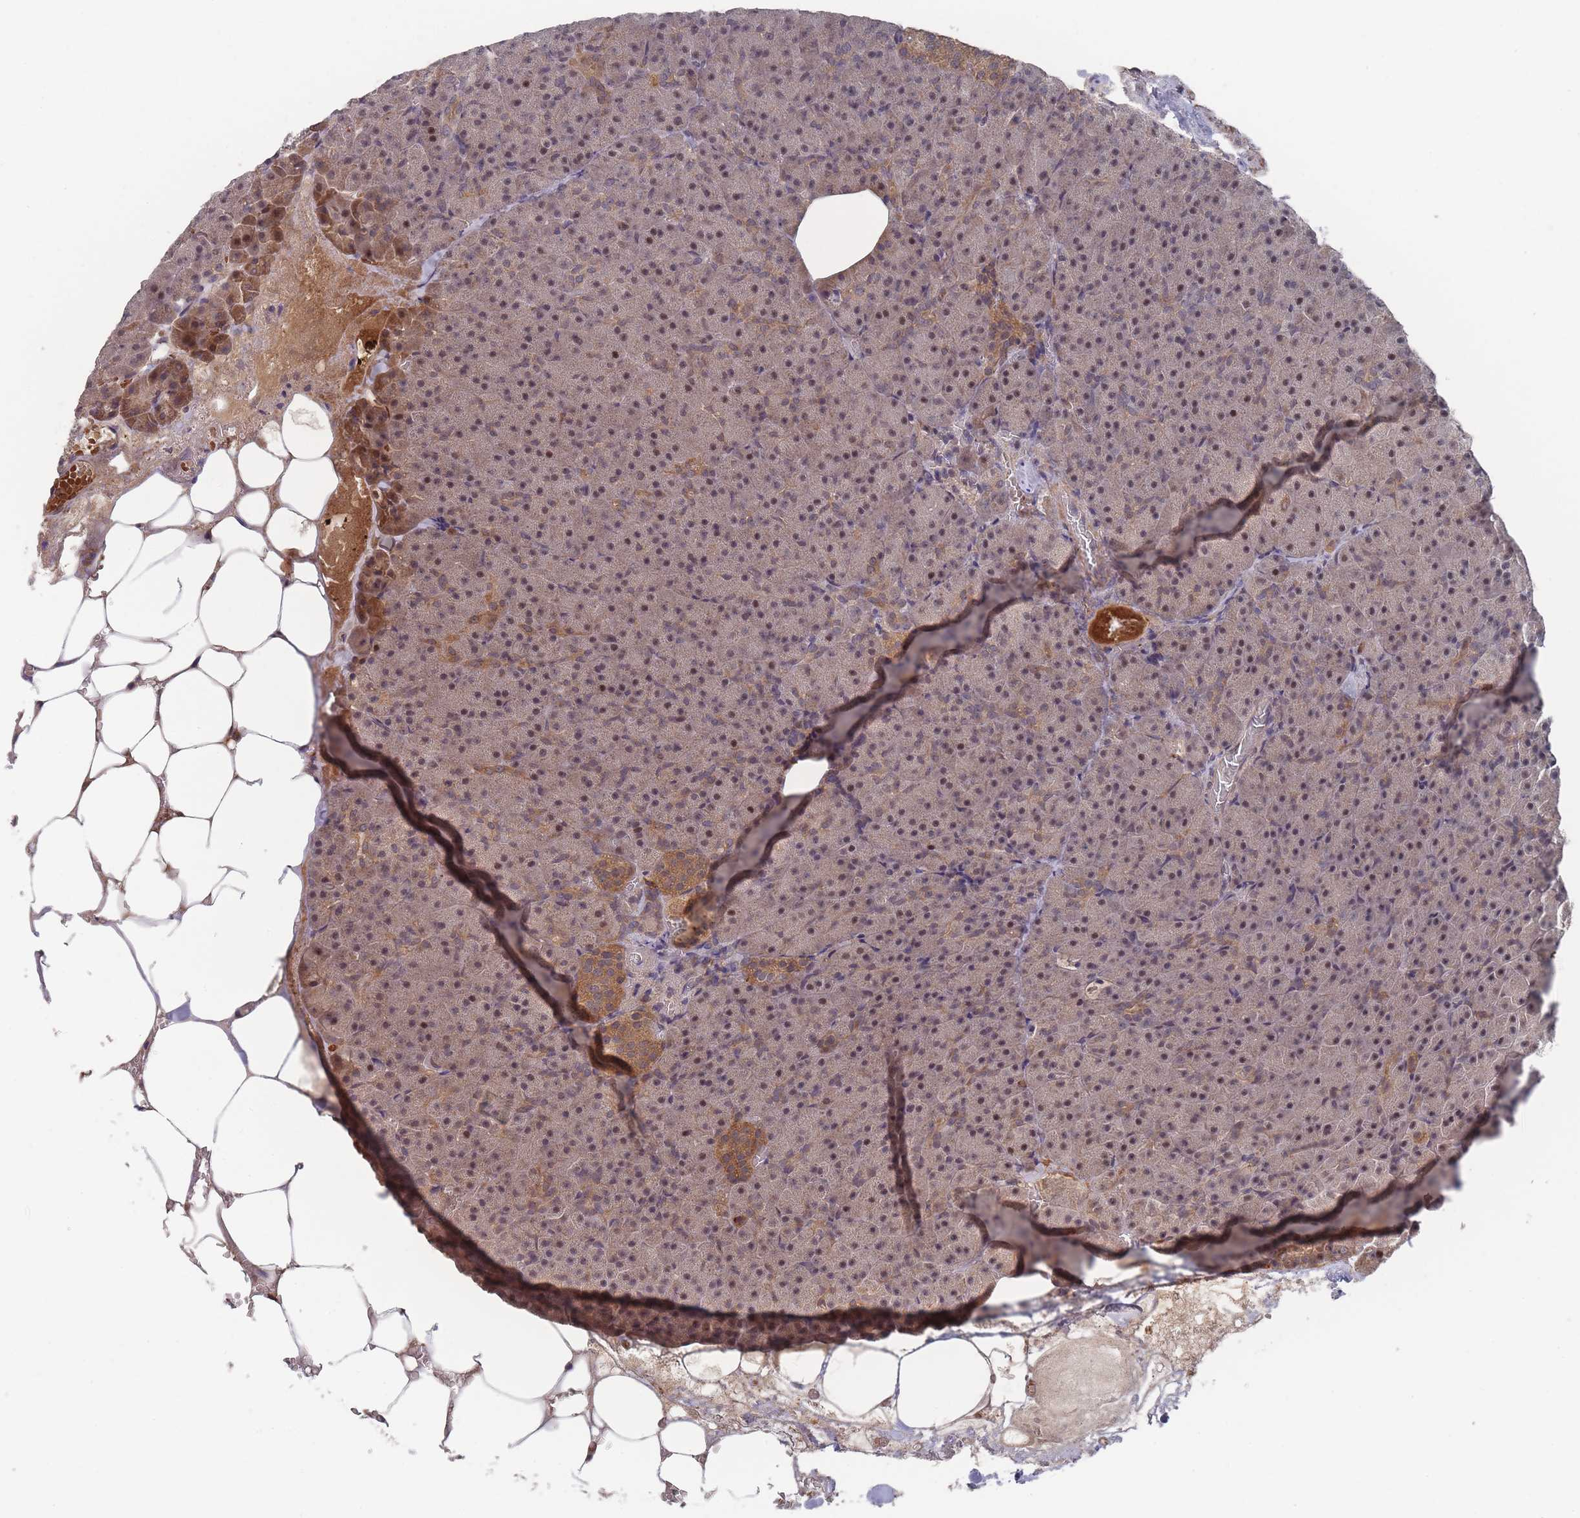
{"staining": {"intensity": "weak", "quantity": "25%-75%", "location": "cytoplasmic/membranous,nuclear"}, "tissue": "pancreas", "cell_type": "Exocrine glandular cells", "image_type": "normal", "snomed": [{"axis": "morphology", "description": "Normal tissue, NOS"}, {"axis": "topography", "description": "Pancreas"}], "caption": "IHC of normal pancreas displays low levels of weak cytoplasmic/membranous,nuclear positivity in approximately 25%-75% of exocrine glandular cells. Nuclei are stained in blue.", "gene": "SF3B1", "patient": {"sex": "female", "age": 74}}